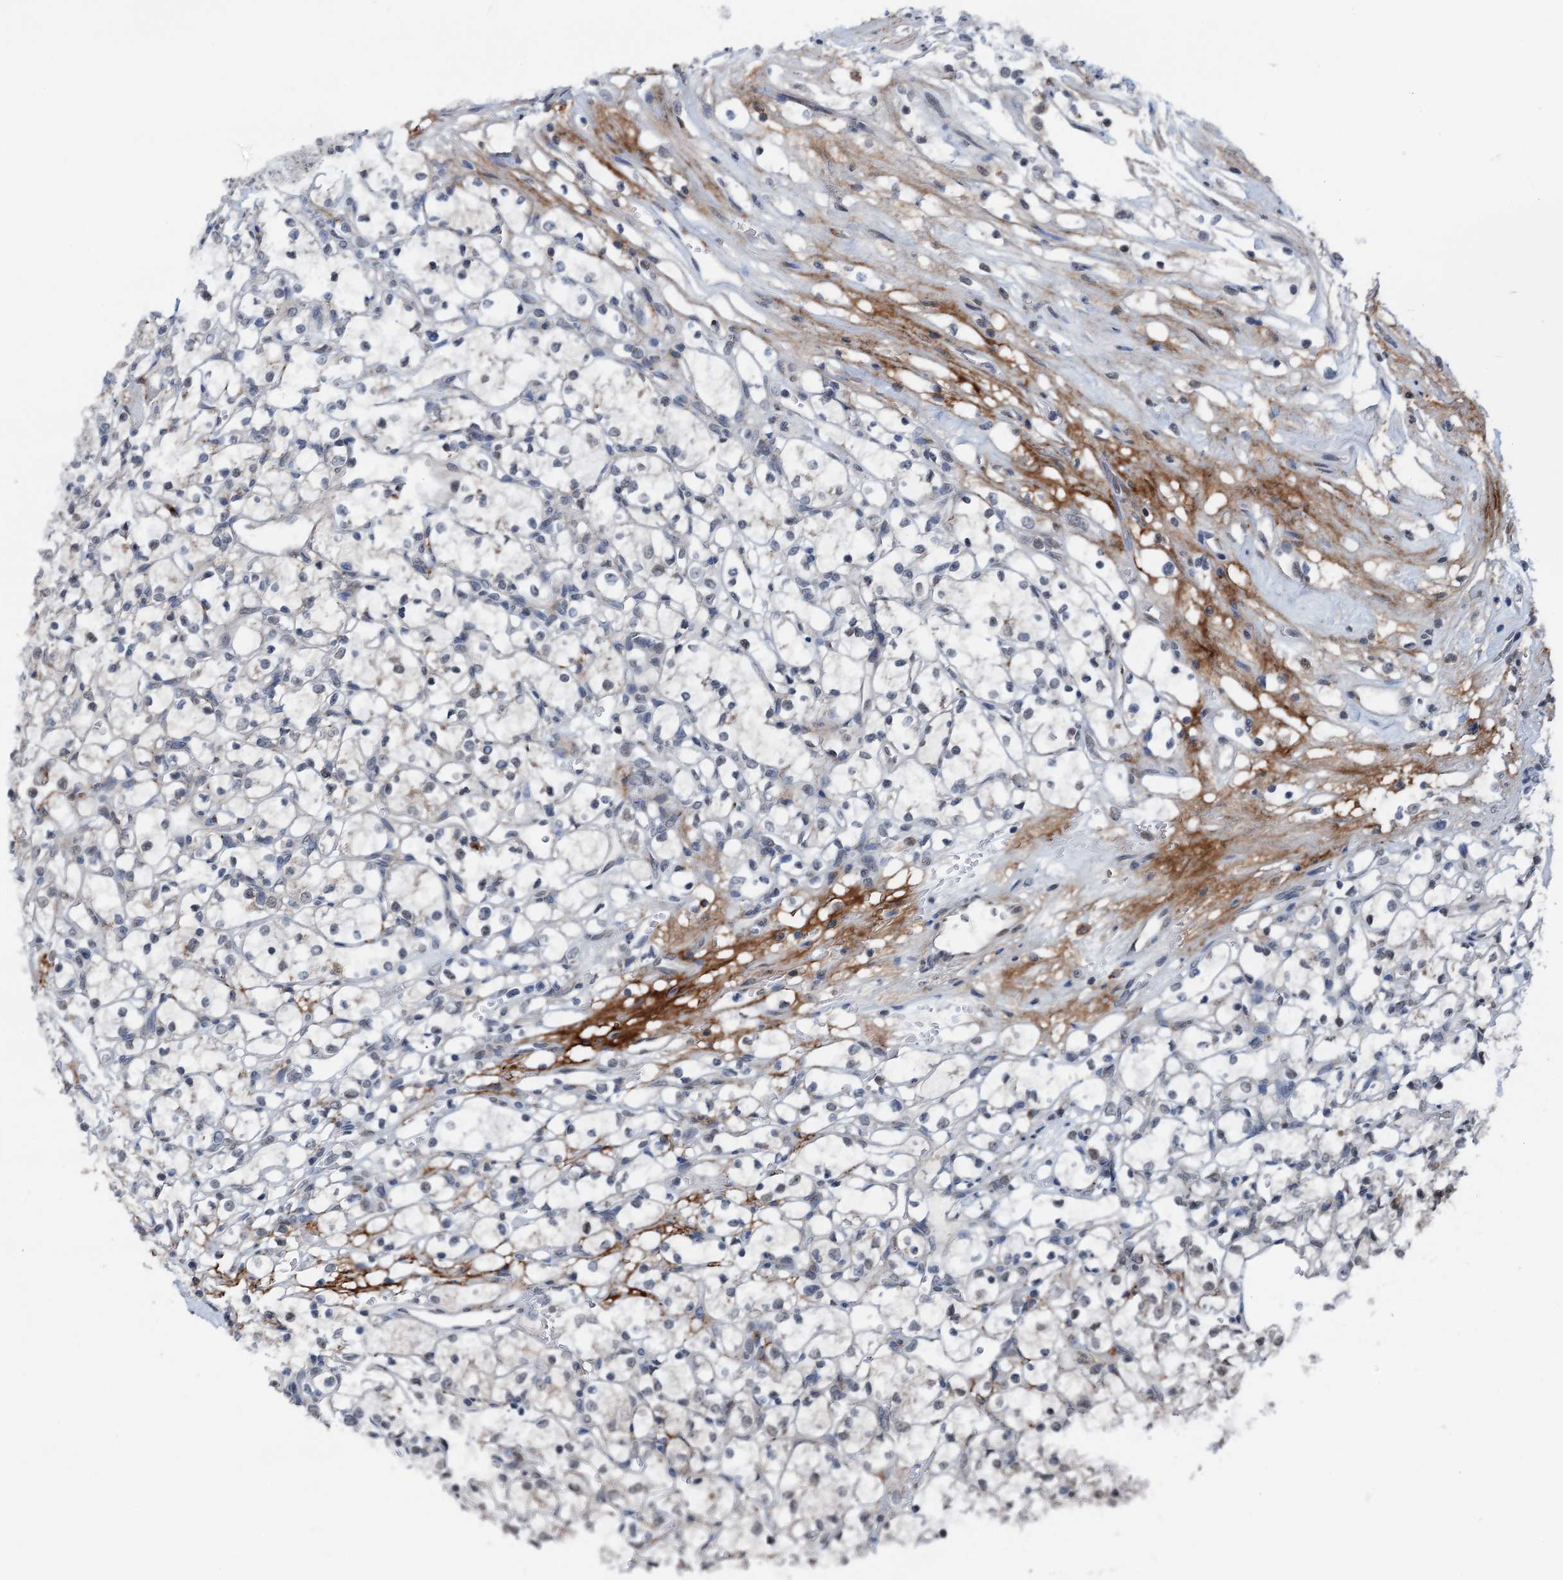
{"staining": {"intensity": "negative", "quantity": "none", "location": "none"}, "tissue": "renal cancer", "cell_type": "Tumor cells", "image_type": "cancer", "snomed": [{"axis": "morphology", "description": "Adenocarcinoma, NOS"}, {"axis": "topography", "description": "Kidney"}], "caption": "Photomicrograph shows no significant protein expression in tumor cells of renal cancer (adenocarcinoma).", "gene": "SHLD1", "patient": {"sex": "female", "age": 69}}